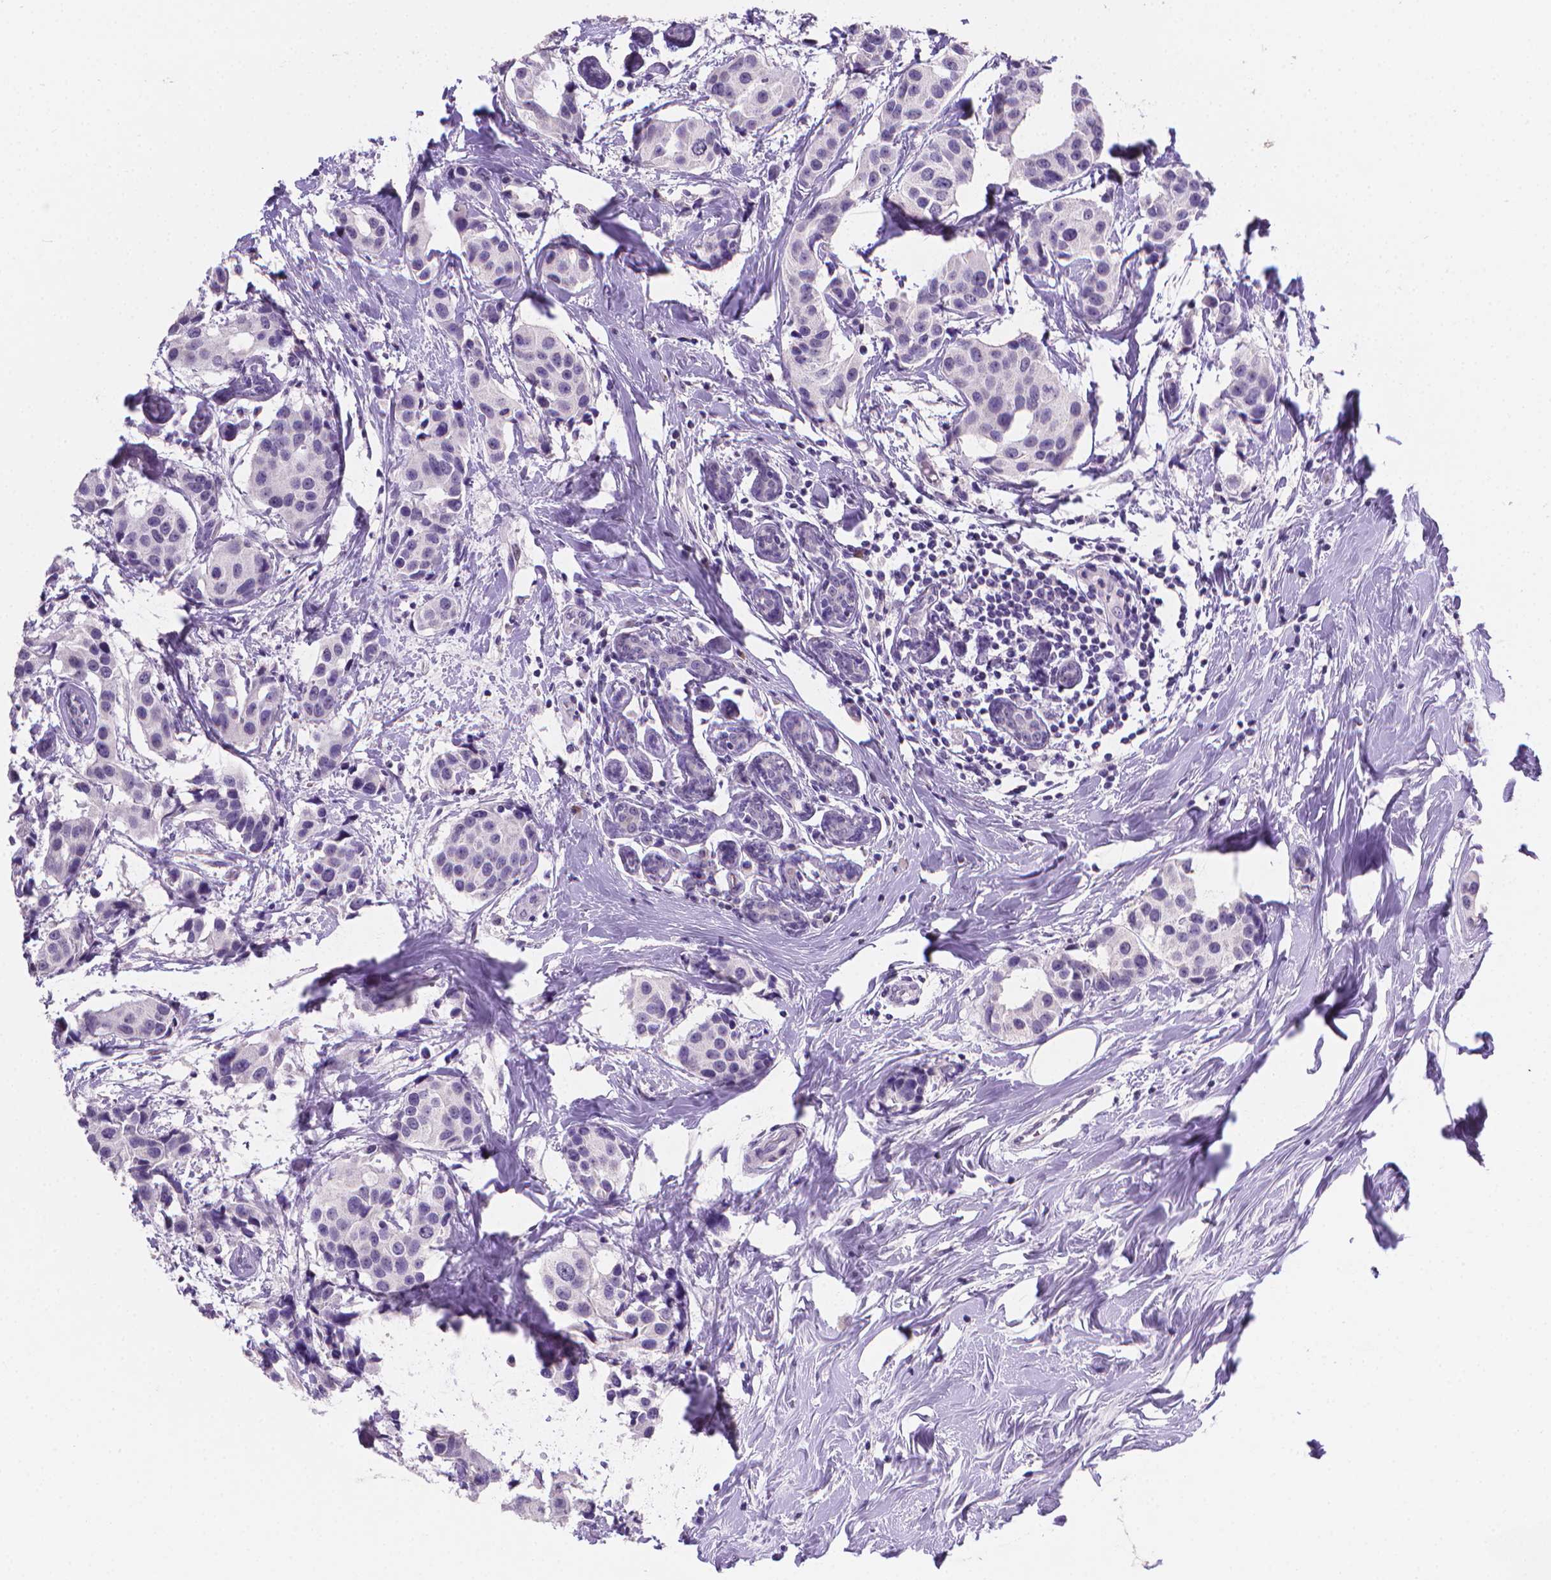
{"staining": {"intensity": "negative", "quantity": "none", "location": "none"}, "tissue": "breast cancer", "cell_type": "Tumor cells", "image_type": "cancer", "snomed": [{"axis": "morphology", "description": "Normal tissue, NOS"}, {"axis": "morphology", "description": "Duct carcinoma"}, {"axis": "topography", "description": "Breast"}], "caption": "Breast intraductal carcinoma was stained to show a protein in brown. There is no significant staining in tumor cells.", "gene": "TNNI2", "patient": {"sex": "female", "age": 39}}